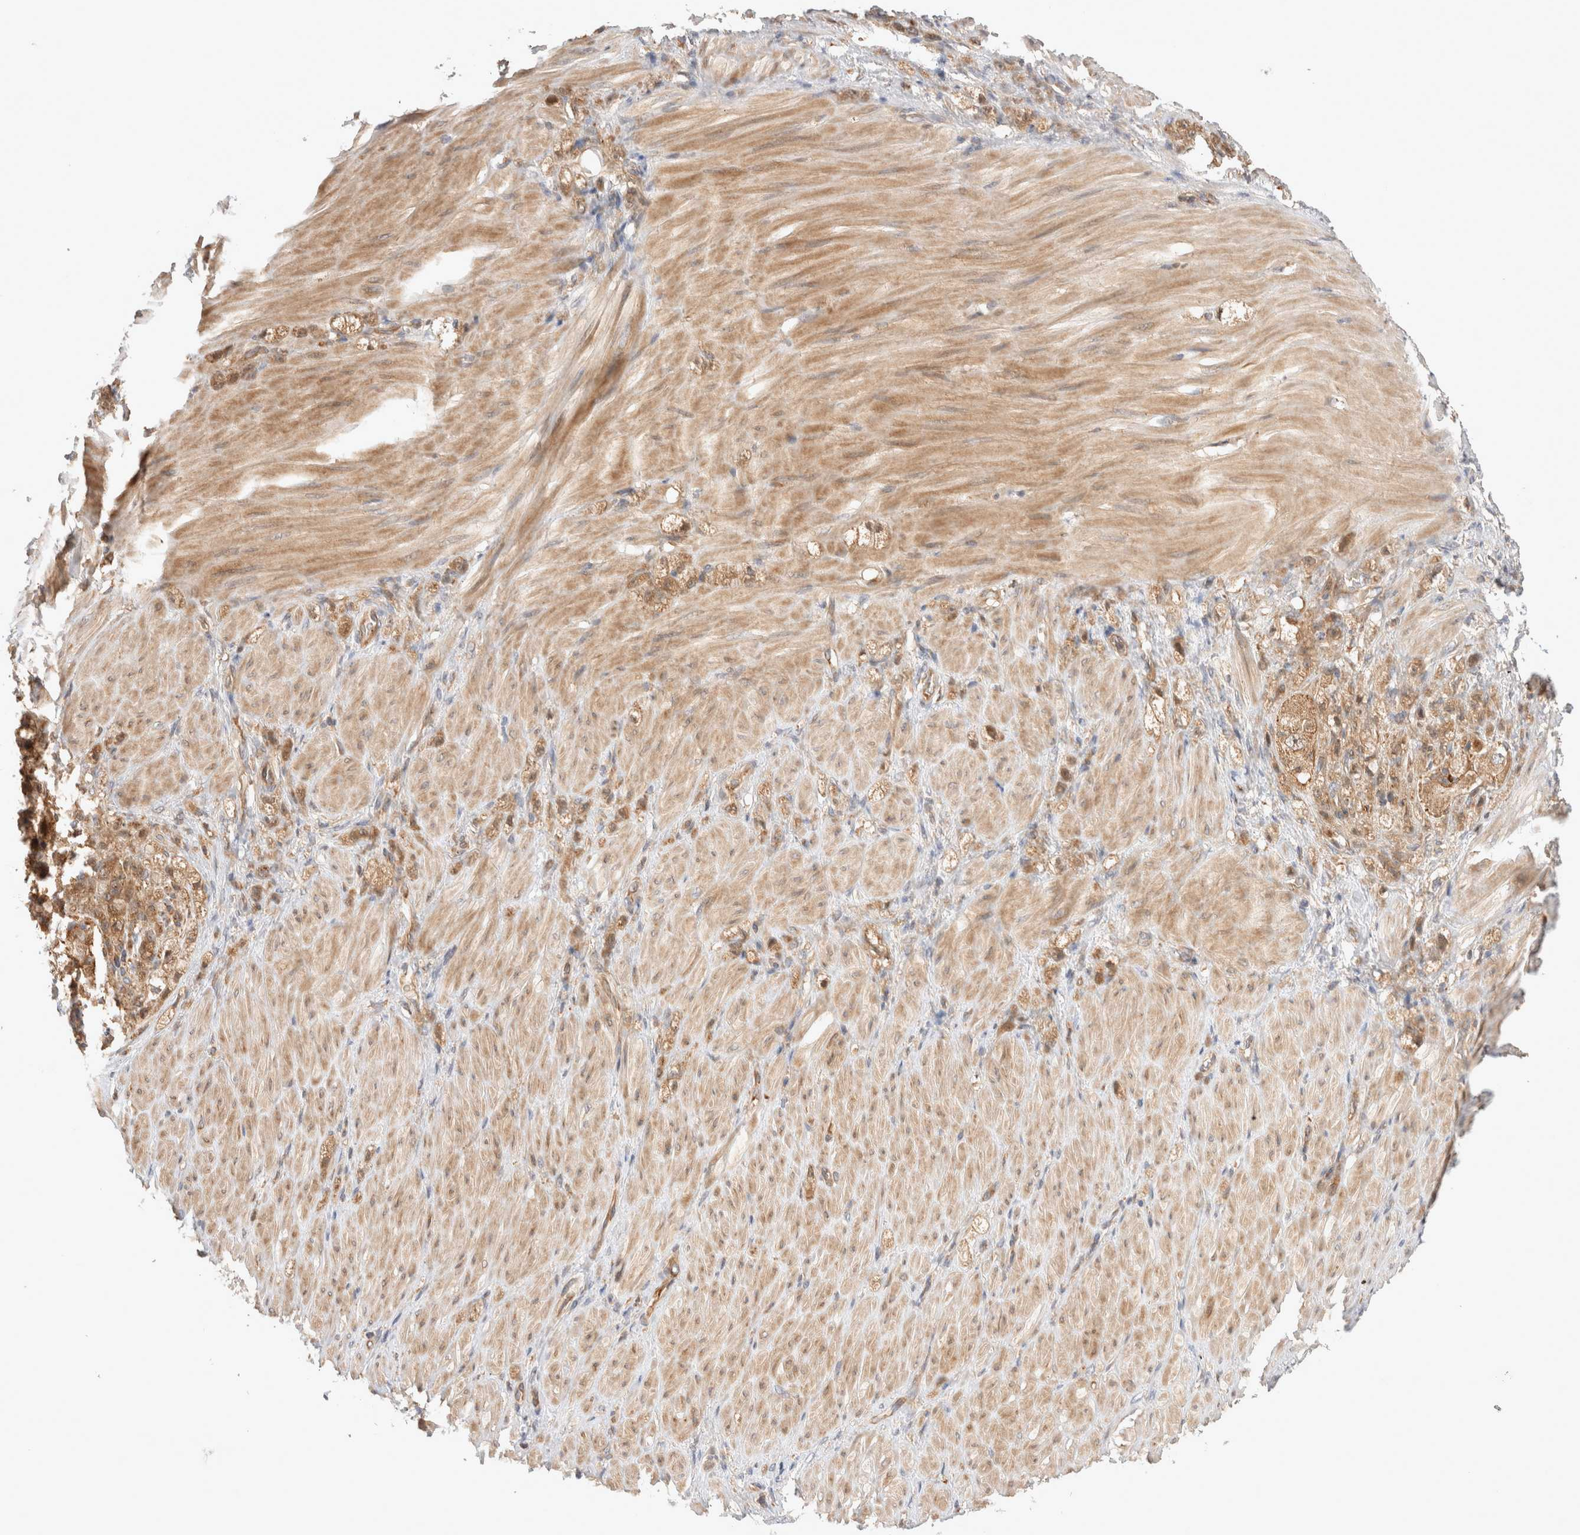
{"staining": {"intensity": "moderate", "quantity": ">75%", "location": "cytoplasmic/membranous"}, "tissue": "stomach cancer", "cell_type": "Tumor cells", "image_type": "cancer", "snomed": [{"axis": "morphology", "description": "Normal tissue, NOS"}, {"axis": "morphology", "description": "Adenocarcinoma, NOS"}, {"axis": "topography", "description": "Stomach"}], "caption": "Immunohistochemistry (IHC) micrograph of neoplastic tissue: stomach adenocarcinoma stained using IHC displays medium levels of moderate protein expression localized specifically in the cytoplasmic/membranous of tumor cells, appearing as a cytoplasmic/membranous brown color.", "gene": "VPS28", "patient": {"sex": "male", "age": 82}}